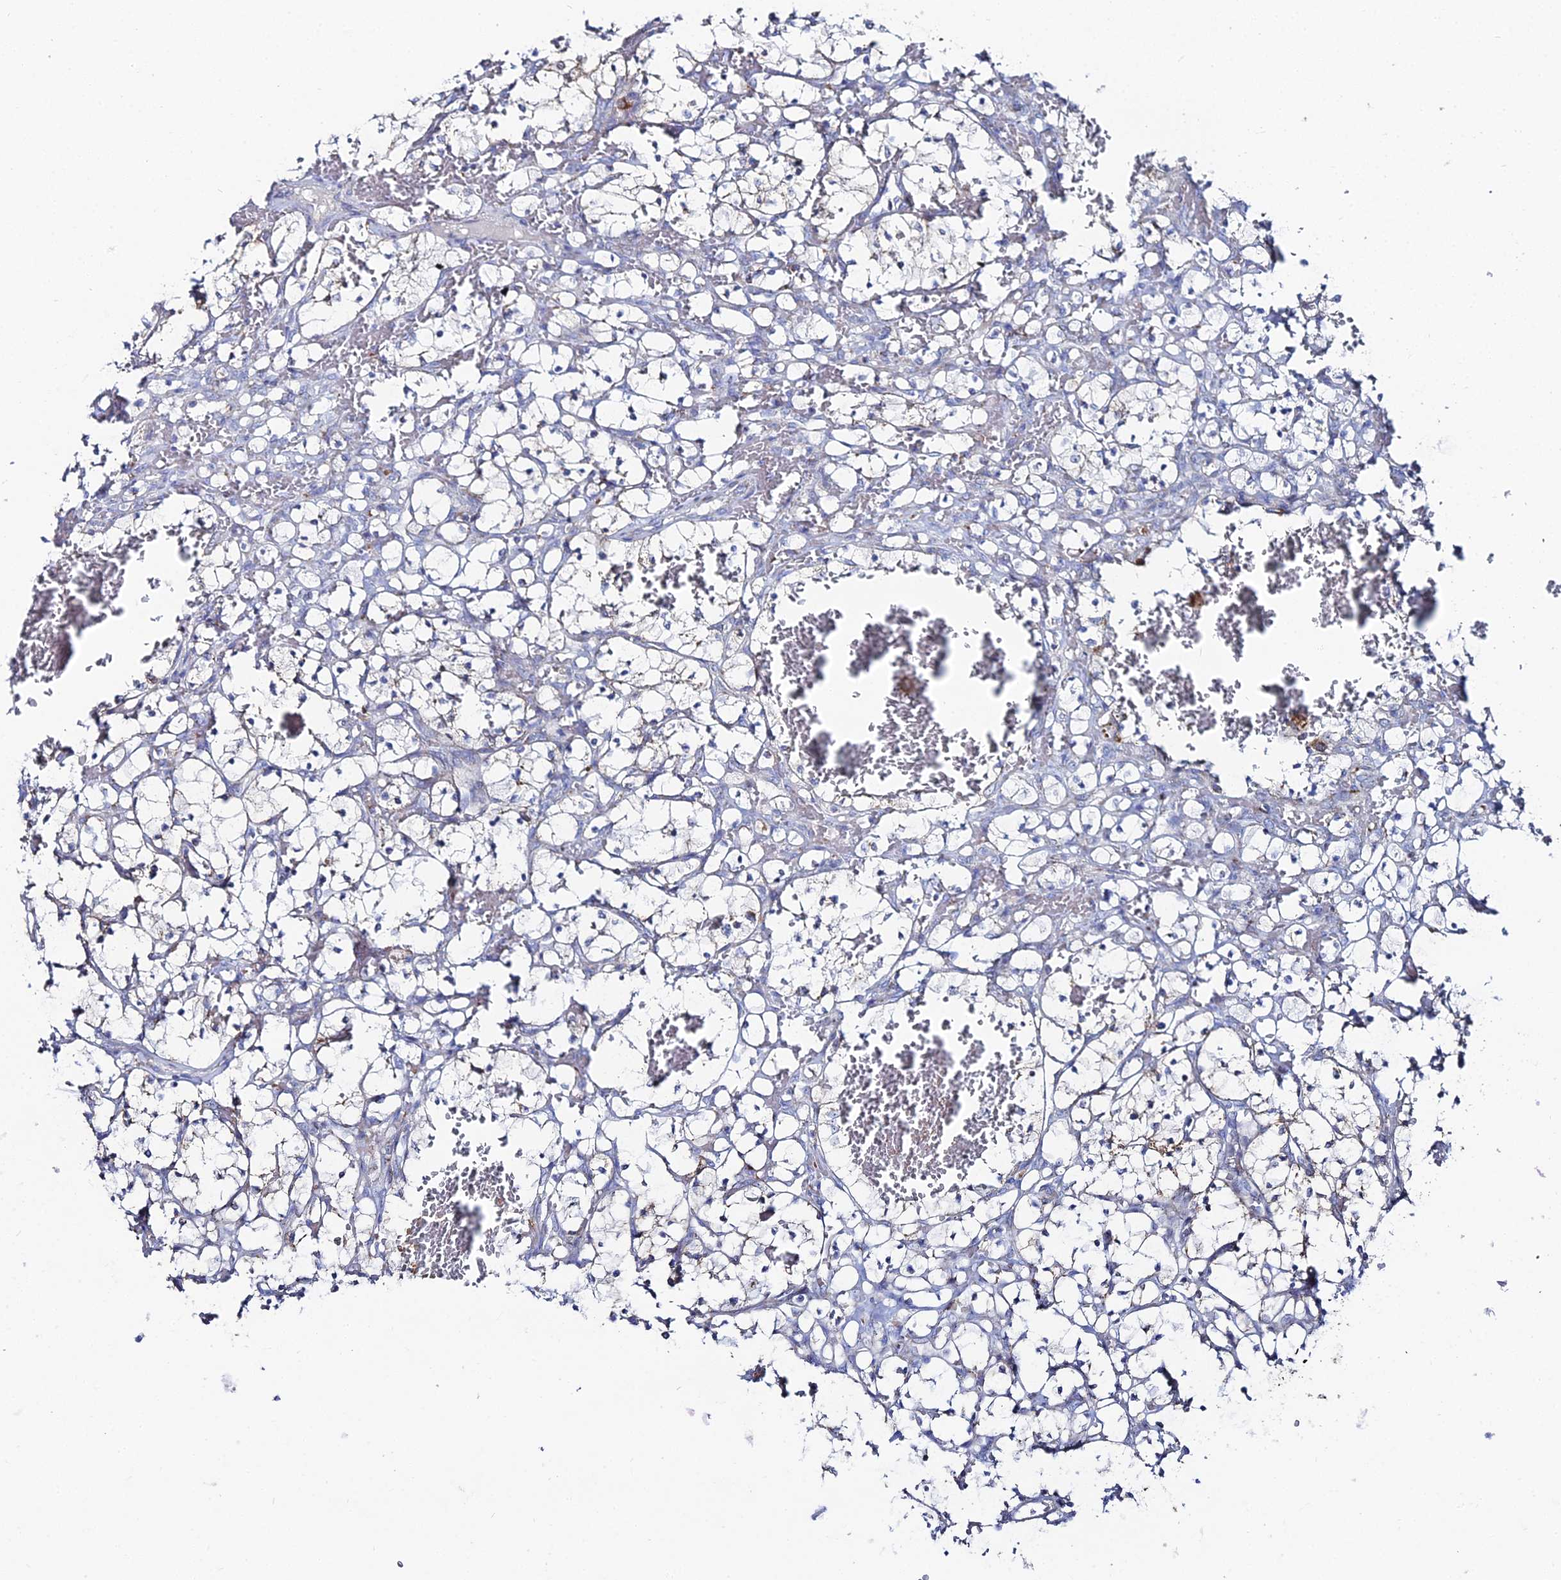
{"staining": {"intensity": "negative", "quantity": "none", "location": "none"}, "tissue": "renal cancer", "cell_type": "Tumor cells", "image_type": "cancer", "snomed": [{"axis": "morphology", "description": "Adenocarcinoma, NOS"}, {"axis": "topography", "description": "Kidney"}], "caption": "Tumor cells are negative for brown protein staining in renal cancer.", "gene": "MPC1", "patient": {"sex": "female", "age": 69}}